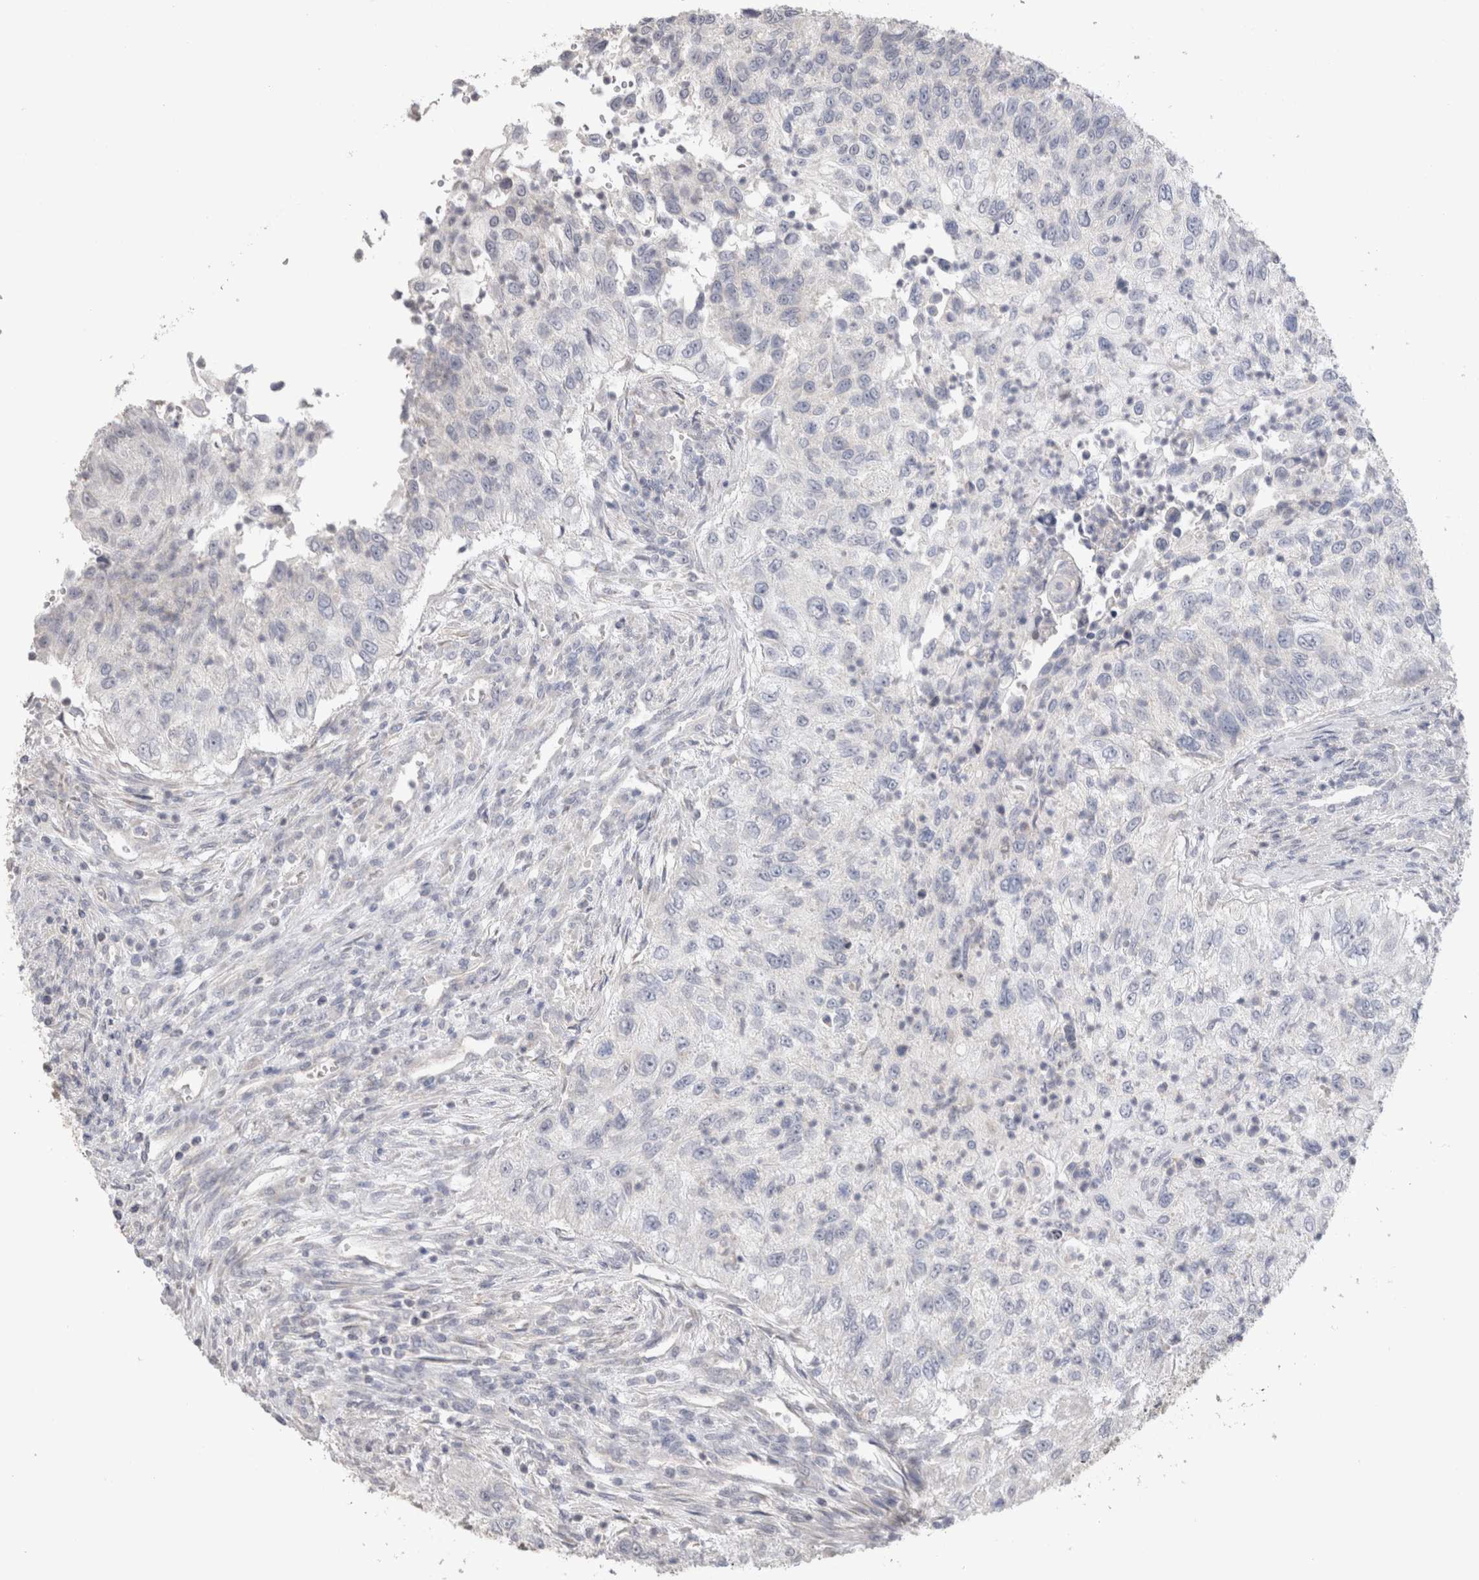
{"staining": {"intensity": "negative", "quantity": "none", "location": "none"}, "tissue": "urothelial cancer", "cell_type": "Tumor cells", "image_type": "cancer", "snomed": [{"axis": "morphology", "description": "Urothelial carcinoma, High grade"}, {"axis": "topography", "description": "Urinary bladder"}], "caption": "Immunohistochemical staining of high-grade urothelial carcinoma exhibits no significant staining in tumor cells.", "gene": "DMD", "patient": {"sex": "female", "age": 60}}